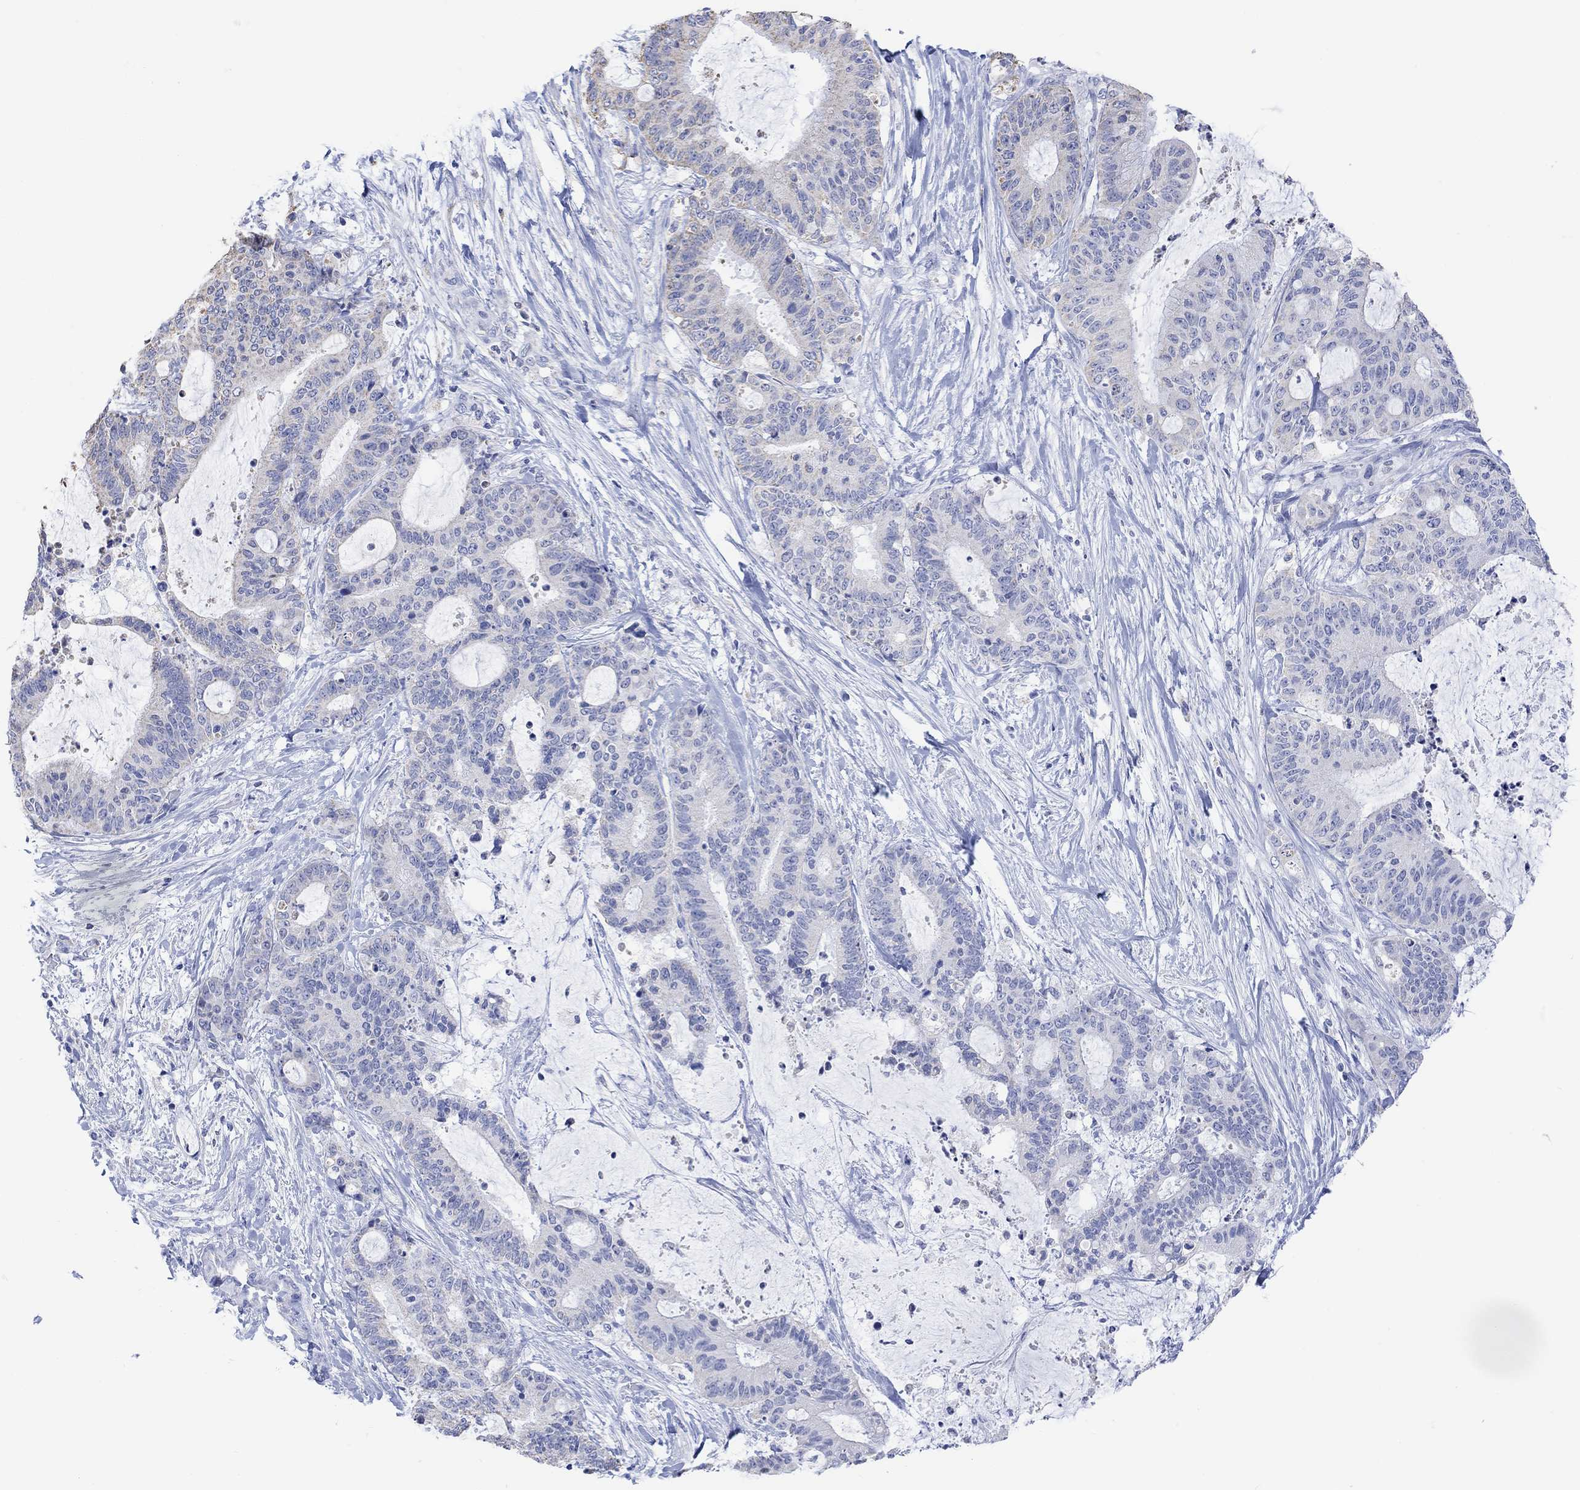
{"staining": {"intensity": "negative", "quantity": "none", "location": "none"}, "tissue": "liver cancer", "cell_type": "Tumor cells", "image_type": "cancer", "snomed": [{"axis": "morphology", "description": "Cholangiocarcinoma"}, {"axis": "topography", "description": "Liver"}], "caption": "Immunohistochemical staining of liver cancer displays no significant expression in tumor cells. Nuclei are stained in blue.", "gene": "SYT12", "patient": {"sex": "female", "age": 73}}